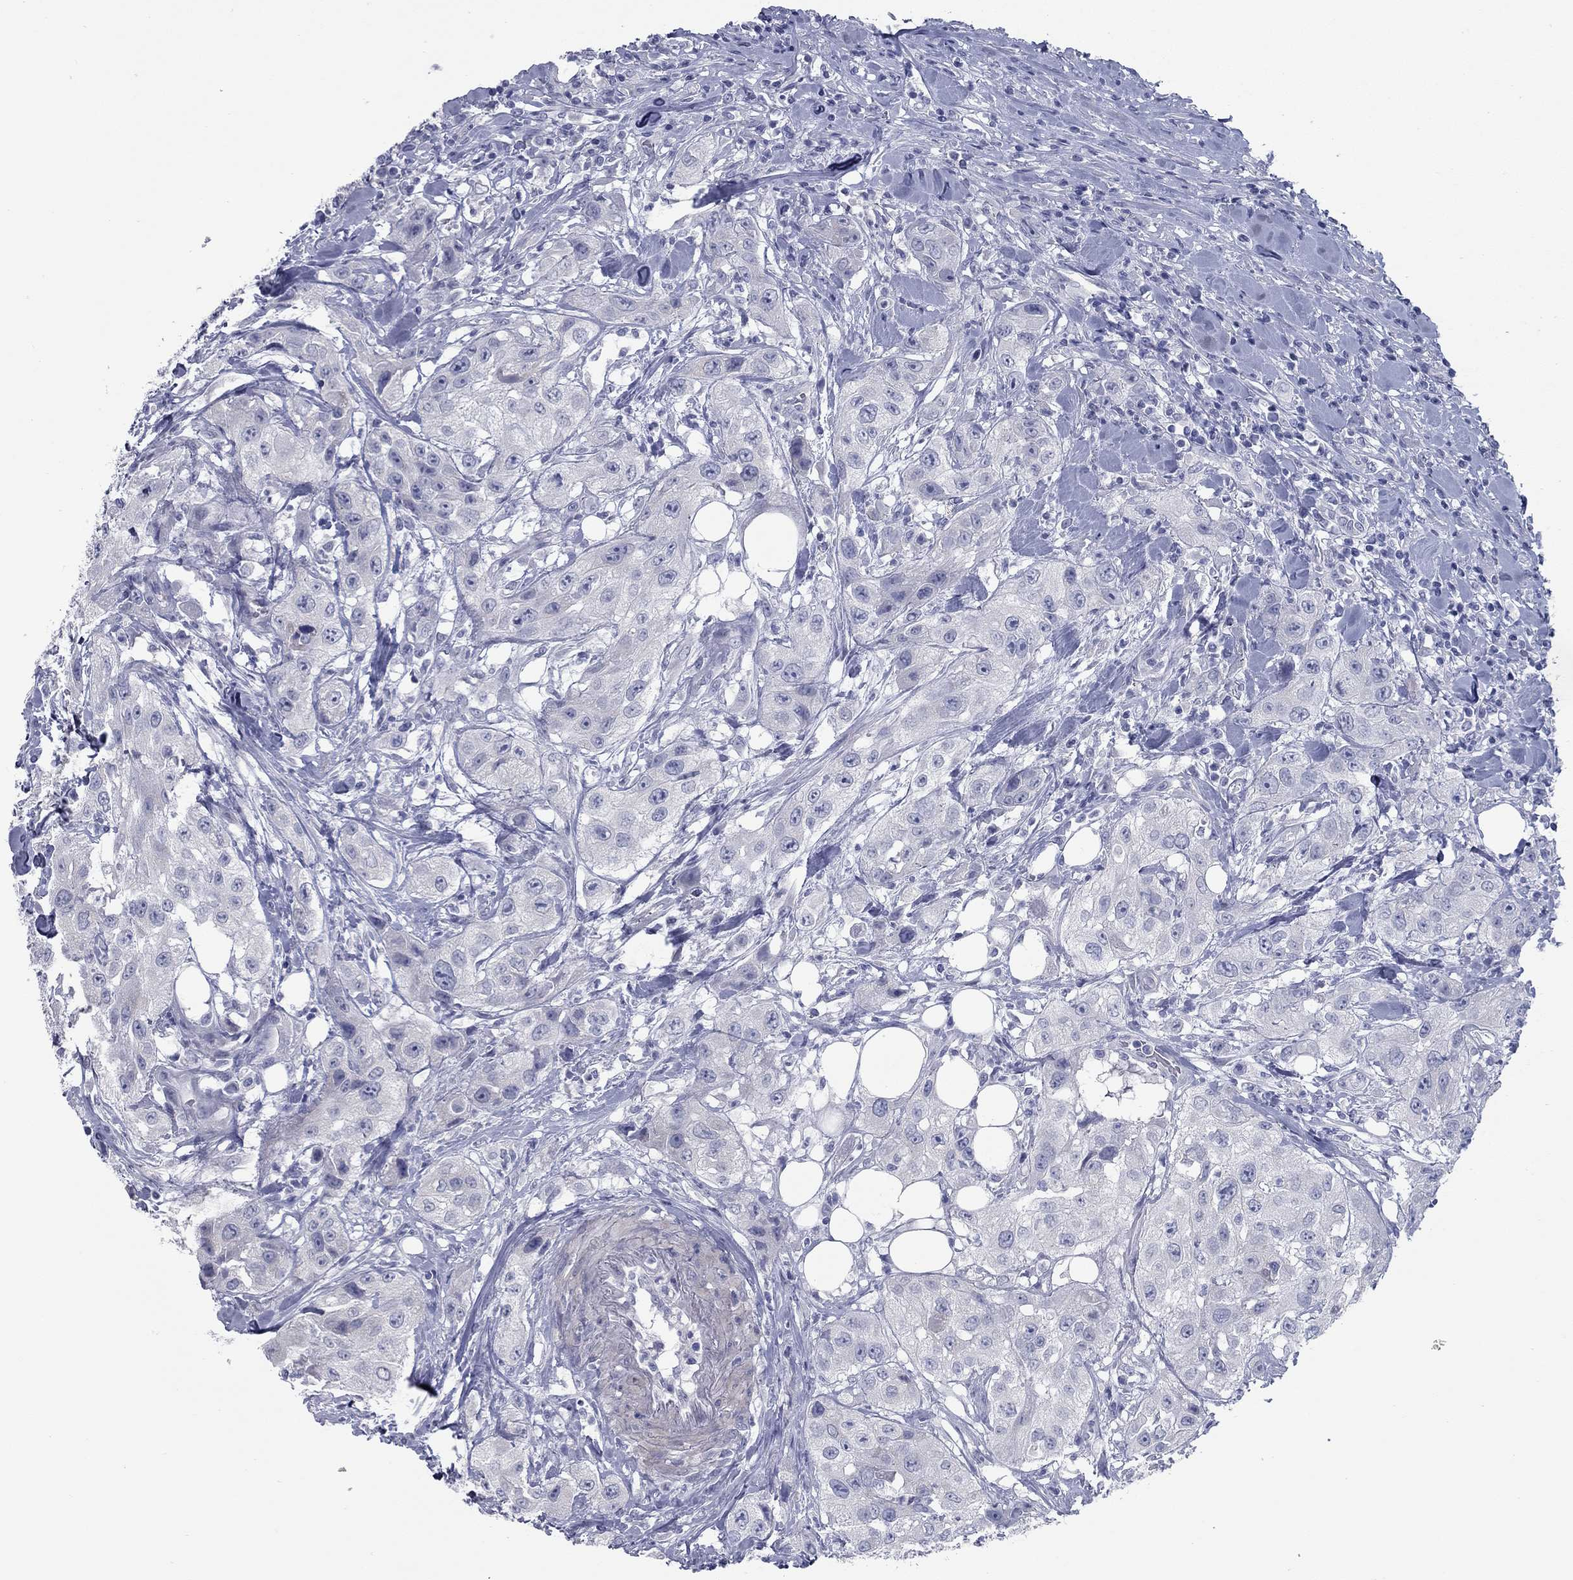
{"staining": {"intensity": "negative", "quantity": "none", "location": "none"}, "tissue": "urothelial cancer", "cell_type": "Tumor cells", "image_type": "cancer", "snomed": [{"axis": "morphology", "description": "Urothelial carcinoma, High grade"}, {"axis": "topography", "description": "Urinary bladder"}], "caption": "Tumor cells are negative for protein expression in human urothelial cancer. (Brightfield microscopy of DAB immunohistochemistry at high magnification).", "gene": "KIRREL2", "patient": {"sex": "male", "age": 79}}